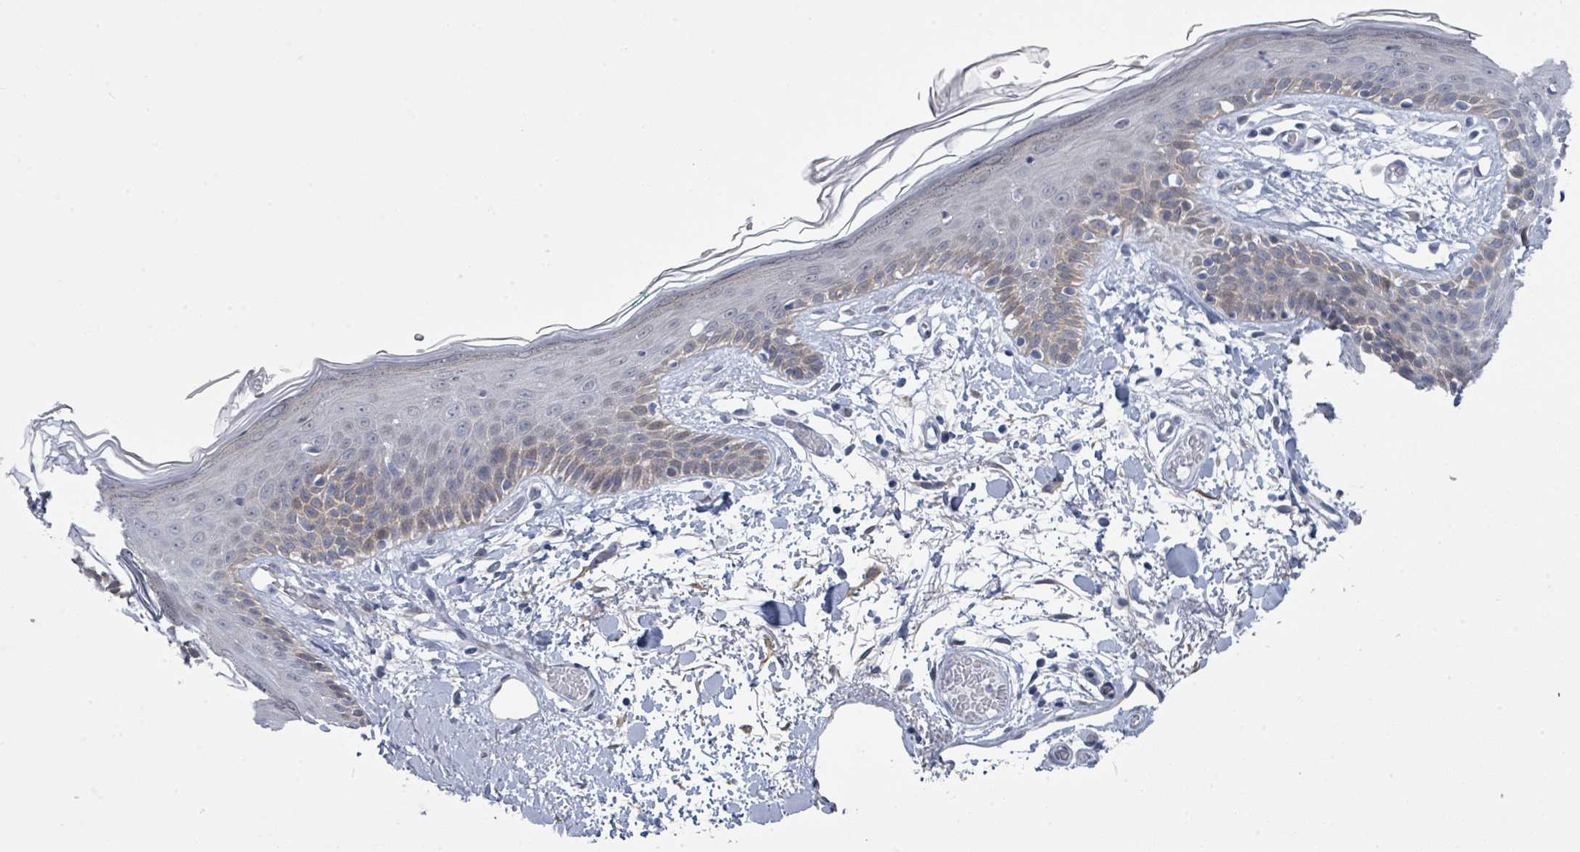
{"staining": {"intensity": "negative", "quantity": "none", "location": "none"}, "tissue": "skin", "cell_type": "Fibroblasts", "image_type": "normal", "snomed": [{"axis": "morphology", "description": "Normal tissue, NOS"}, {"axis": "topography", "description": "Skin"}], "caption": "There is no significant staining in fibroblasts of skin. The staining was performed using DAB to visualize the protein expression in brown, while the nuclei were stained in blue with hematoxylin (Magnification: 20x).", "gene": "CT45A10", "patient": {"sex": "male", "age": 79}}